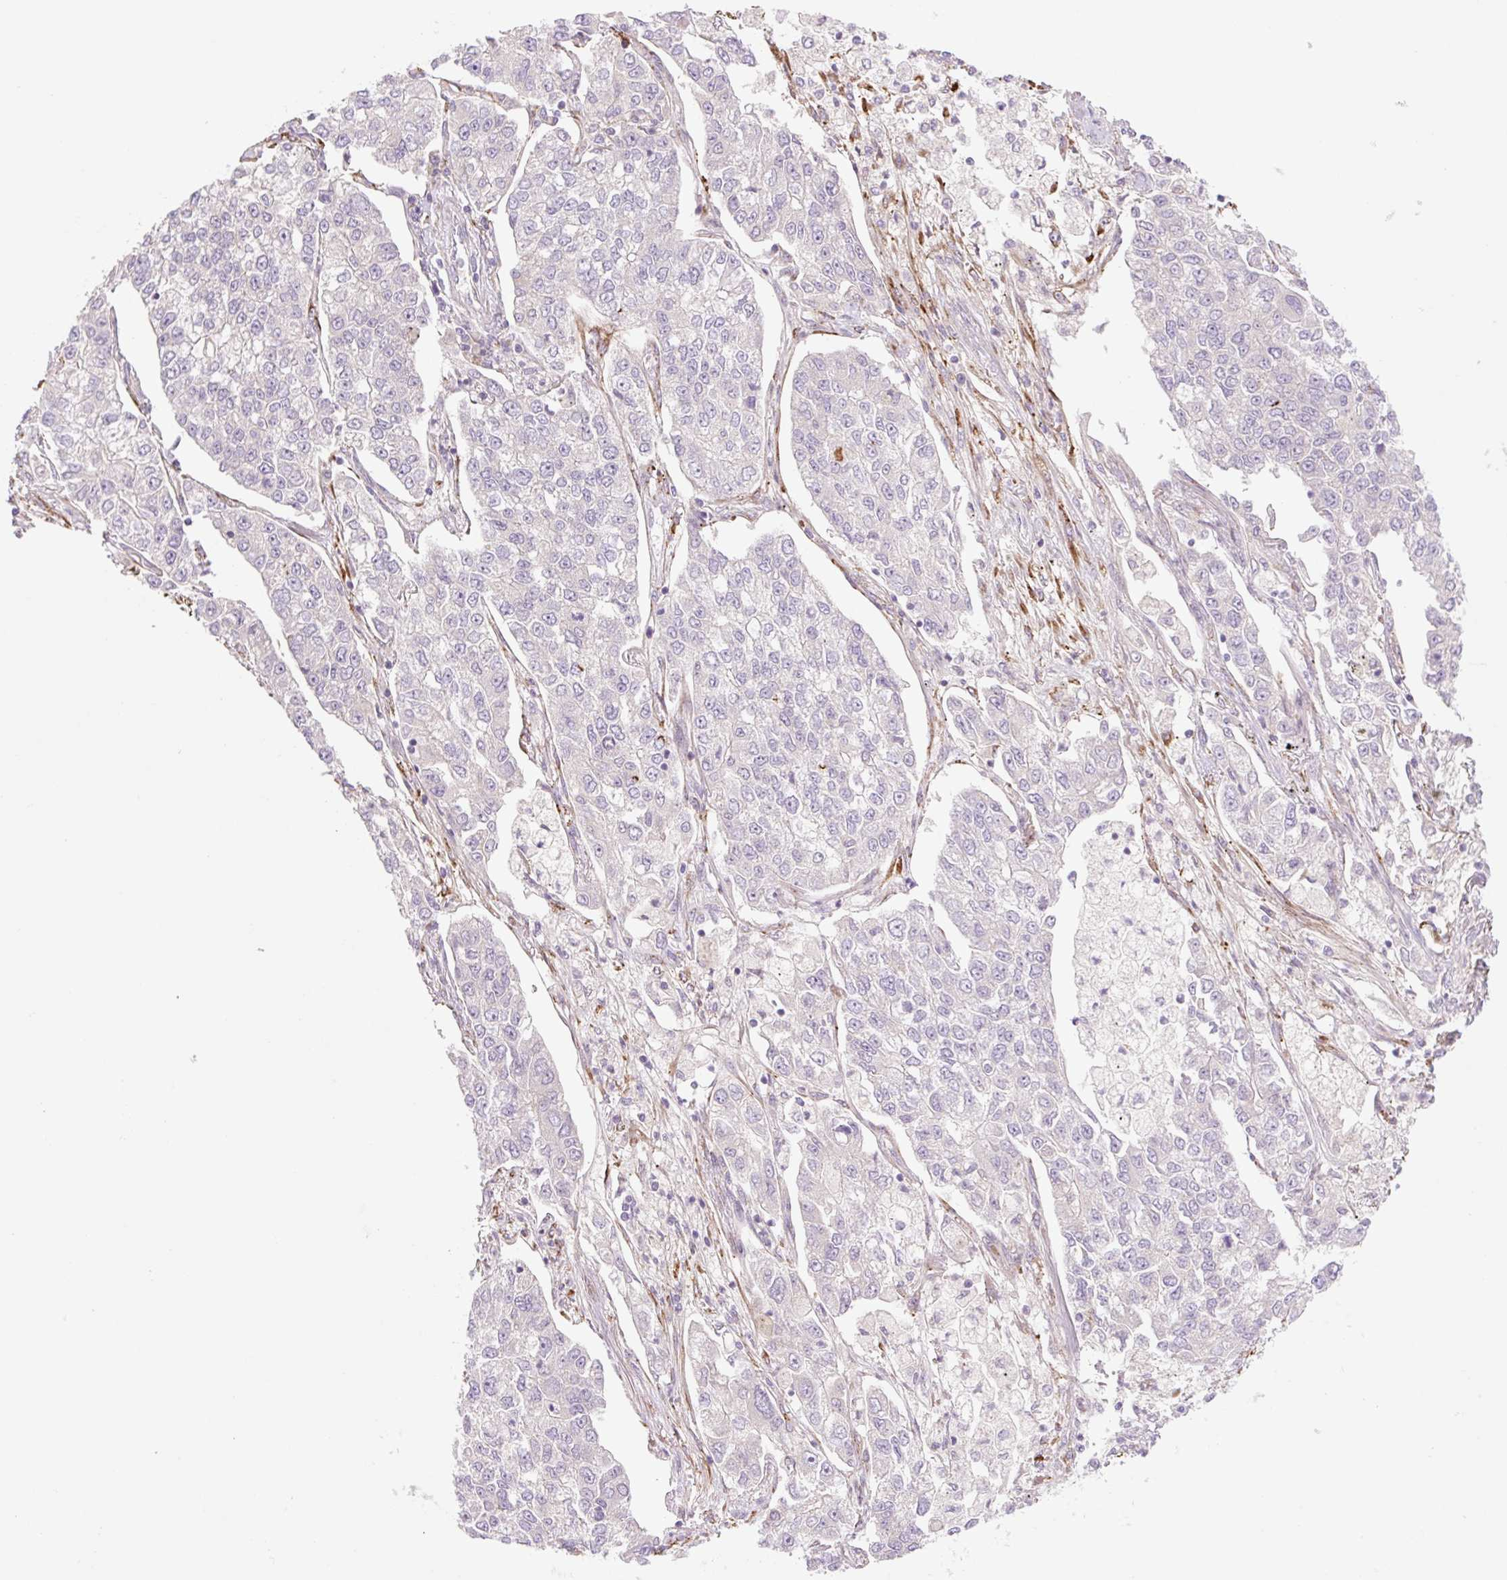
{"staining": {"intensity": "negative", "quantity": "none", "location": "none"}, "tissue": "lung cancer", "cell_type": "Tumor cells", "image_type": "cancer", "snomed": [{"axis": "morphology", "description": "Adenocarcinoma, NOS"}, {"axis": "topography", "description": "Lung"}], "caption": "IHC of adenocarcinoma (lung) reveals no positivity in tumor cells.", "gene": "COL5A1", "patient": {"sex": "male", "age": 49}}